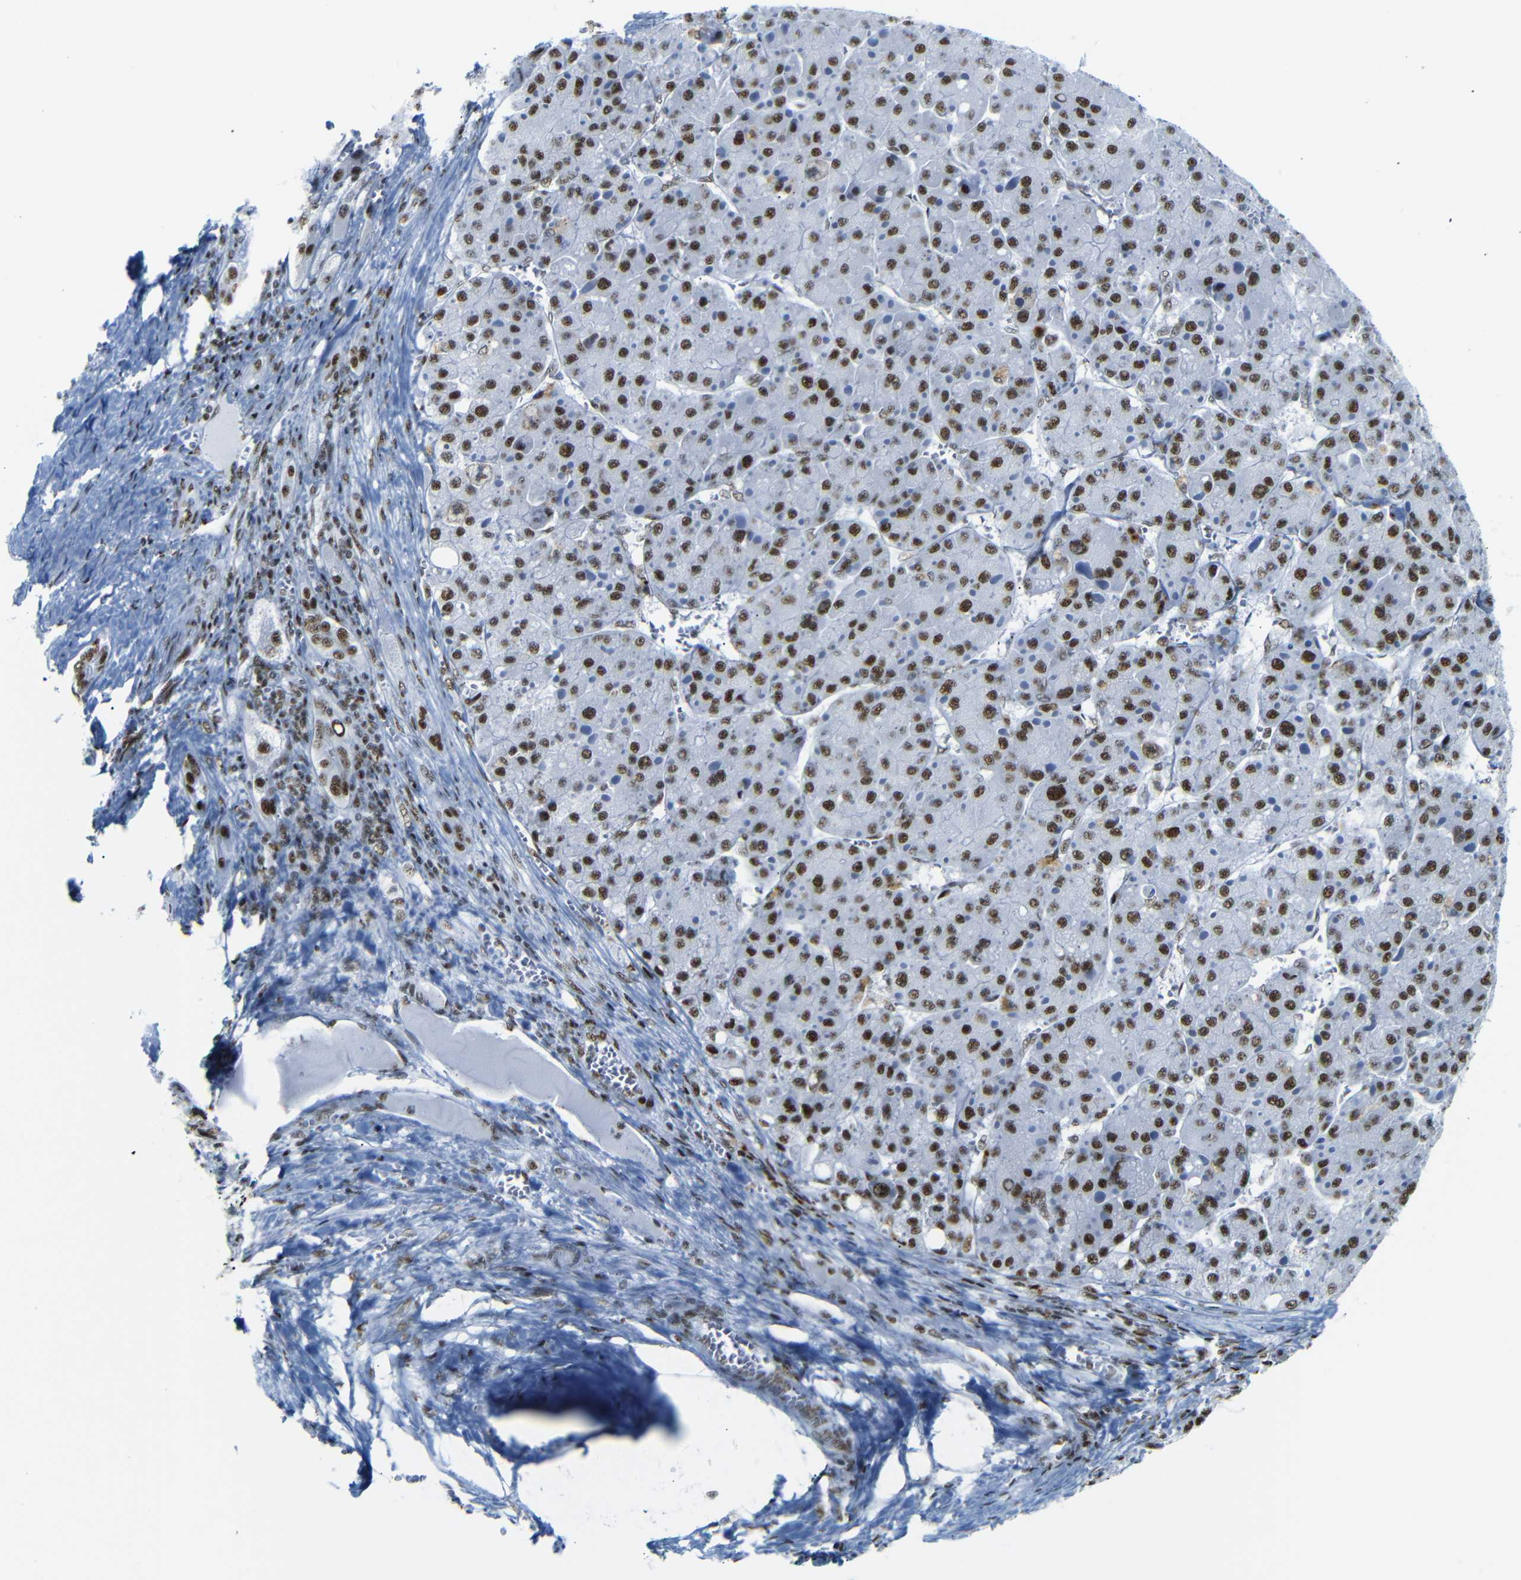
{"staining": {"intensity": "strong", "quantity": ">75%", "location": "nuclear"}, "tissue": "liver cancer", "cell_type": "Tumor cells", "image_type": "cancer", "snomed": [{"axis": "morphology", "description": "Carcinoma, Hepatocellular, NOS"}, {"axis": "topography", "description": "Liver"}], "caption": "Protein analysis of hepatocellular carcinoma (liver) tissue shows strong nuclear positivity in about >75% of tumor cells.", "gene": "TRA2B", "patient": {"sex": "female", "age": 73}}